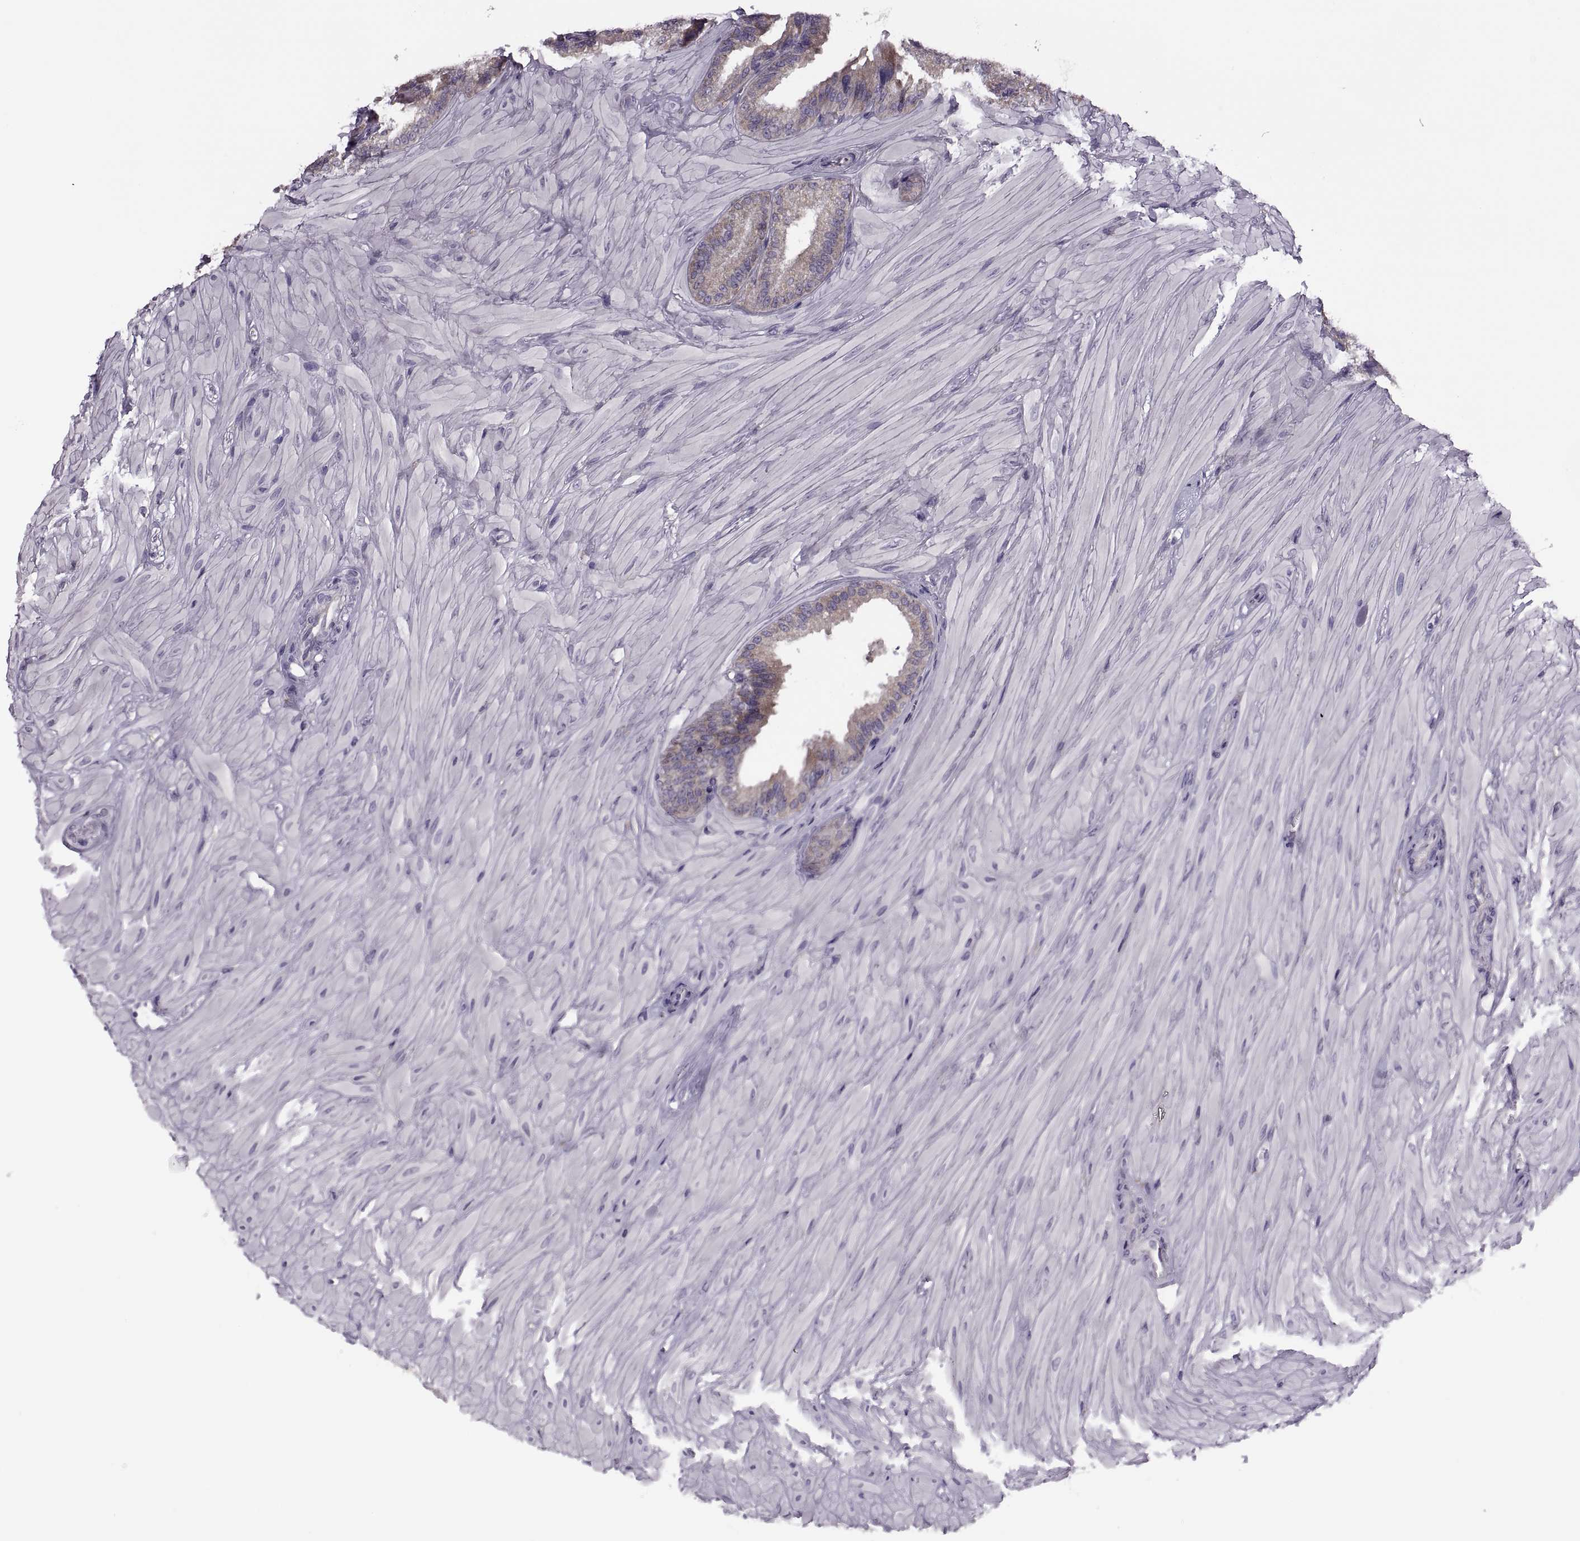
{"staining": {"intensity": "weak", "quantity": "25%-75%", "location": "cytoplasmic/membranous"}, "tissue": "seminal vesicle", "cell_type": "Glandular cells", "image_type": "normal", "snomed": [{"axis": "morphology", "description": "Normal tissue, NOS"}, {"axis": "topography", "description": "Seminal veicle"}], "caption": "This micrograph shows unremarkable seminal vesicle stained with immunohistochemistry to label a protein in brown. The cytoplasmic/membranous of glandular cells show weak positivity for the protein. Nuclei are counter-stained blue.", "gene": "LETM2", "patient": {"sex": "male", "age": 37}}